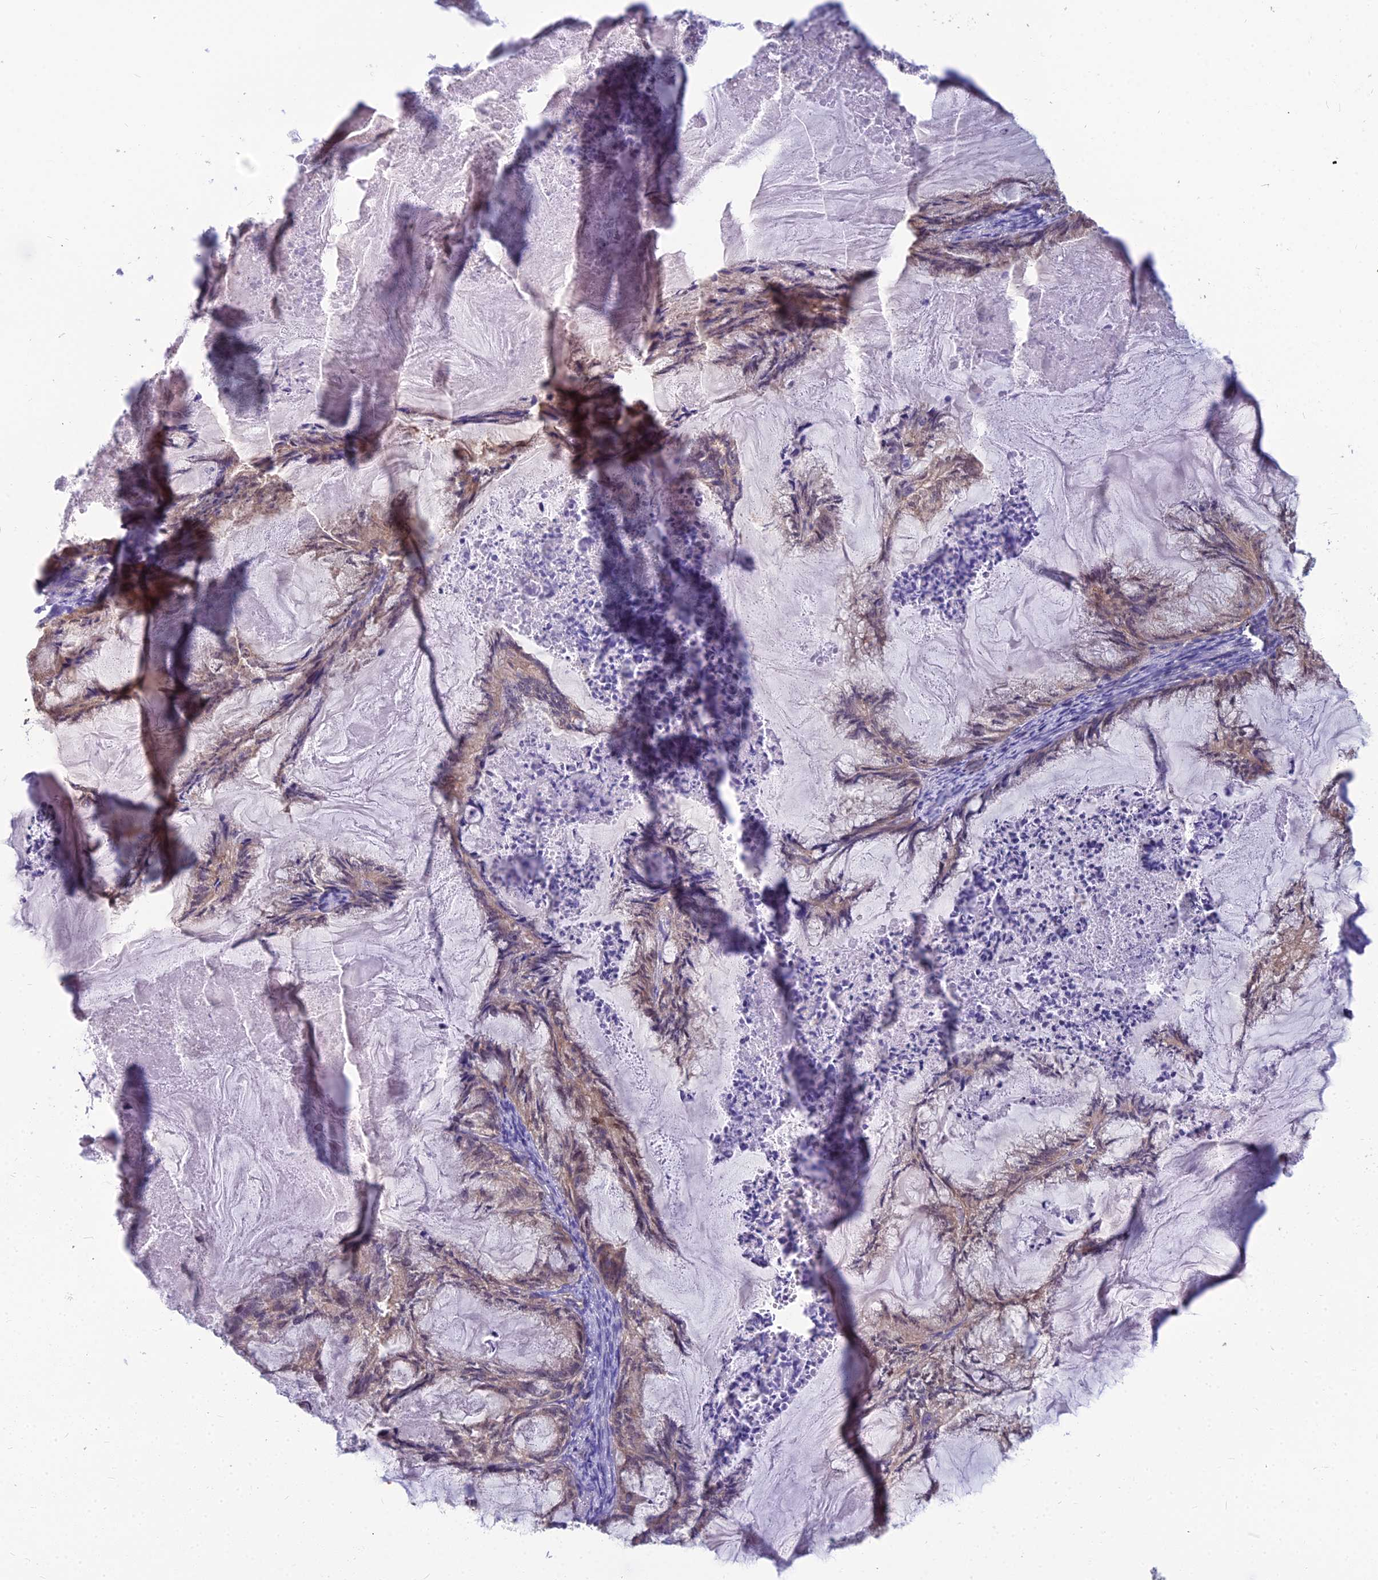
{"staining": {"intensity": "moderate", "quantity": "<25%", "location": "cytoplasmic/membranous"}, "tissue": "endometrial cancer", "cell_type": "Tumor cells", "image_type": "cancer", "snomed": [{"axis": "morphology", "description": "Adenocarcinoma, NOS"}, {"axis": "topography", "description": "Endometrium"}], "caption": "This micrograph displays IHC staining of endometrial cancer (adenocarcinoma), with low moderate cytoplasmic/membranous positivity in approximately <25% of tumor cells.", "gene": "MVD", "patient": {"sex": "female", "age": 86}}